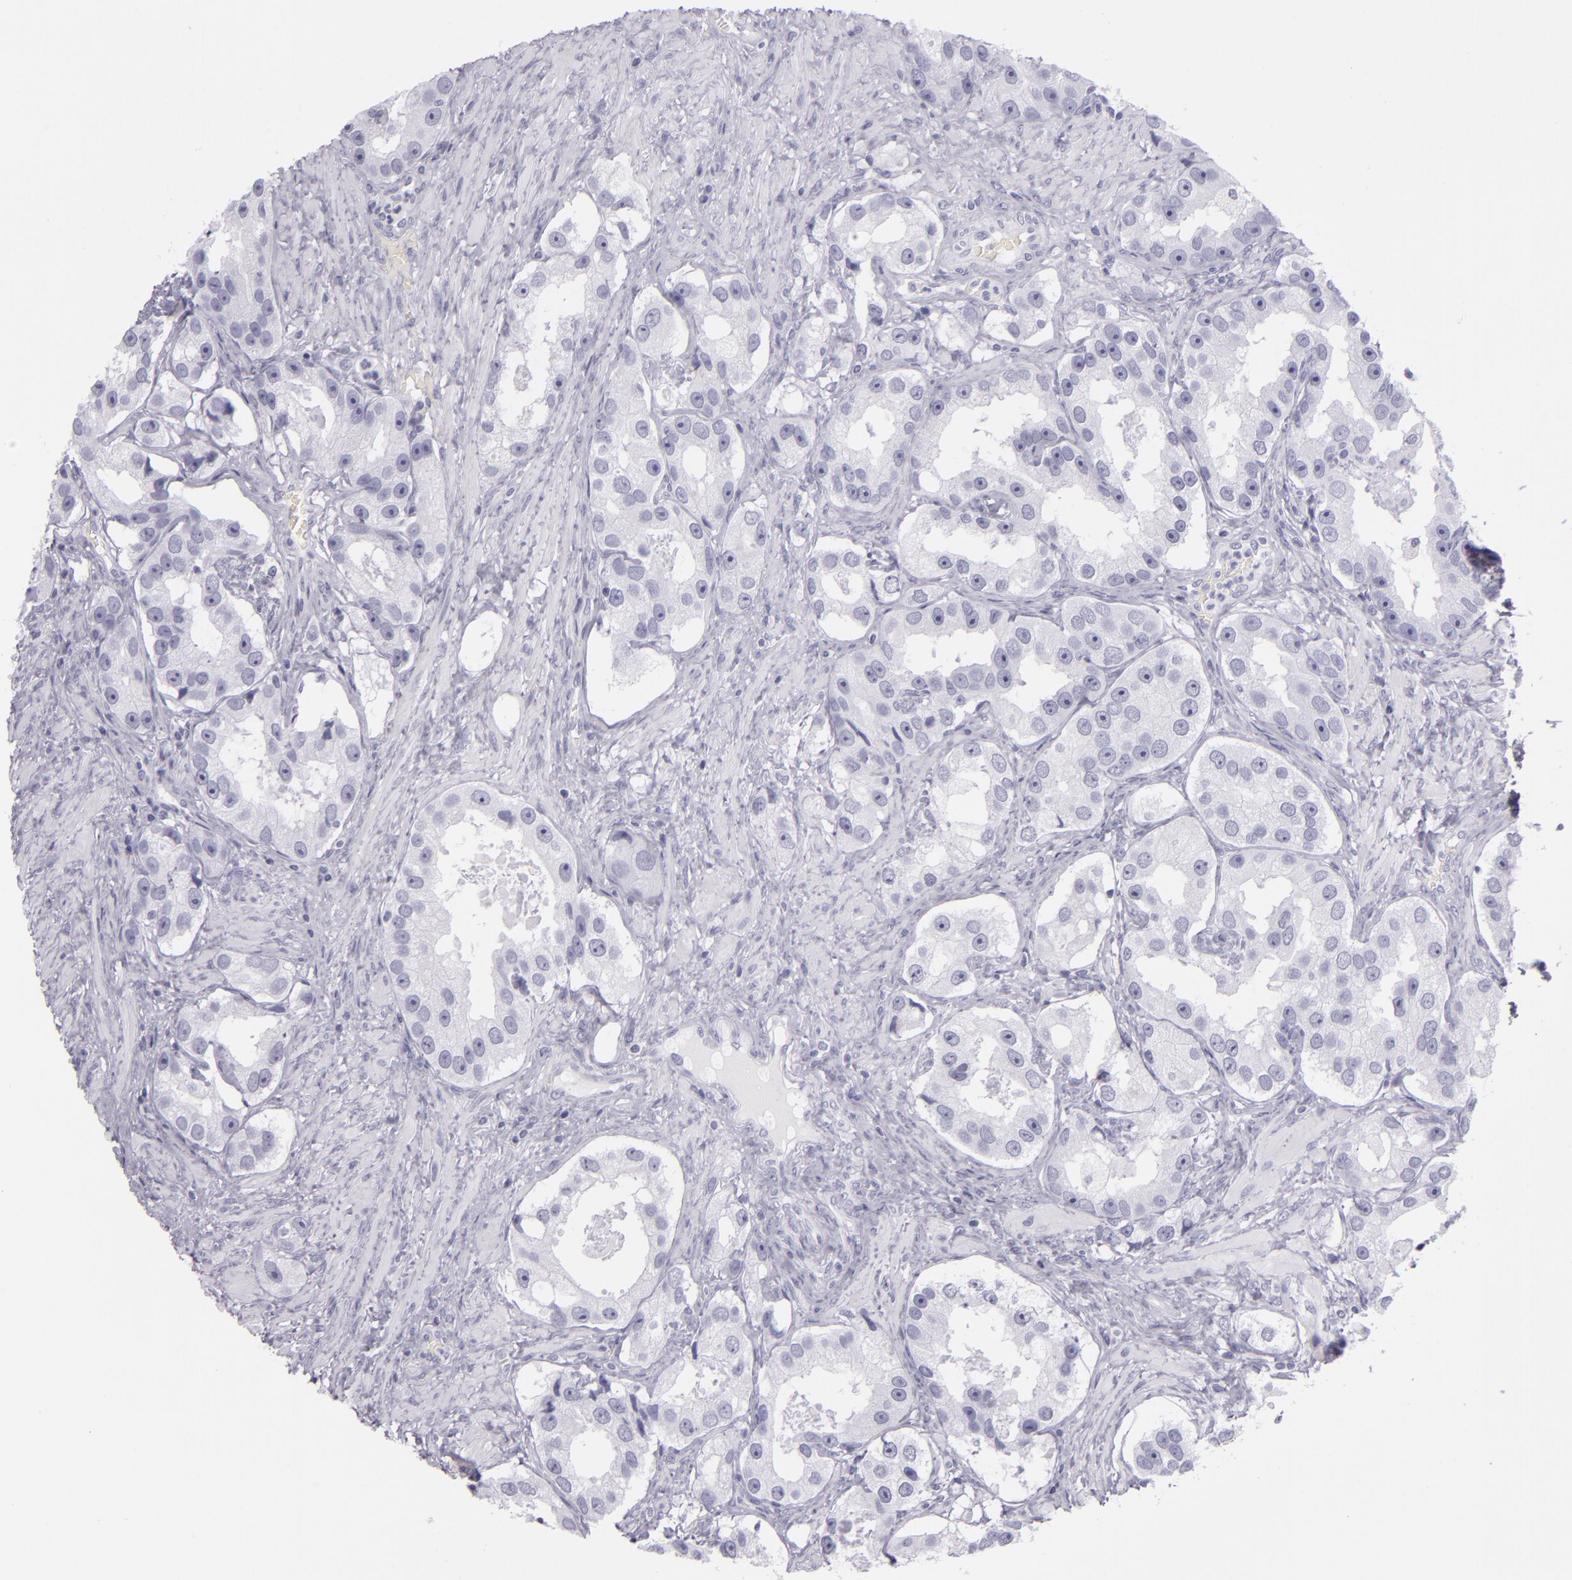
{"staining": {"intensity": "negative", "quantity": "none", "location": "none"}, "tissue": "prostate cancer", "cell_type": "Tumor cells", "image_type": "cancer", "snomed": [{"axis": "morphology", "description": "Adenocarcinoma, High grade"}, {"axis": "topography", "description": "Prostate"}], "caption": "Micrograph shows no significant protein expression in tumor cells of prostate high-grade adenocarcinoma.", "gene": "CR2", "patient": {"sex": "male", "age": 63}}